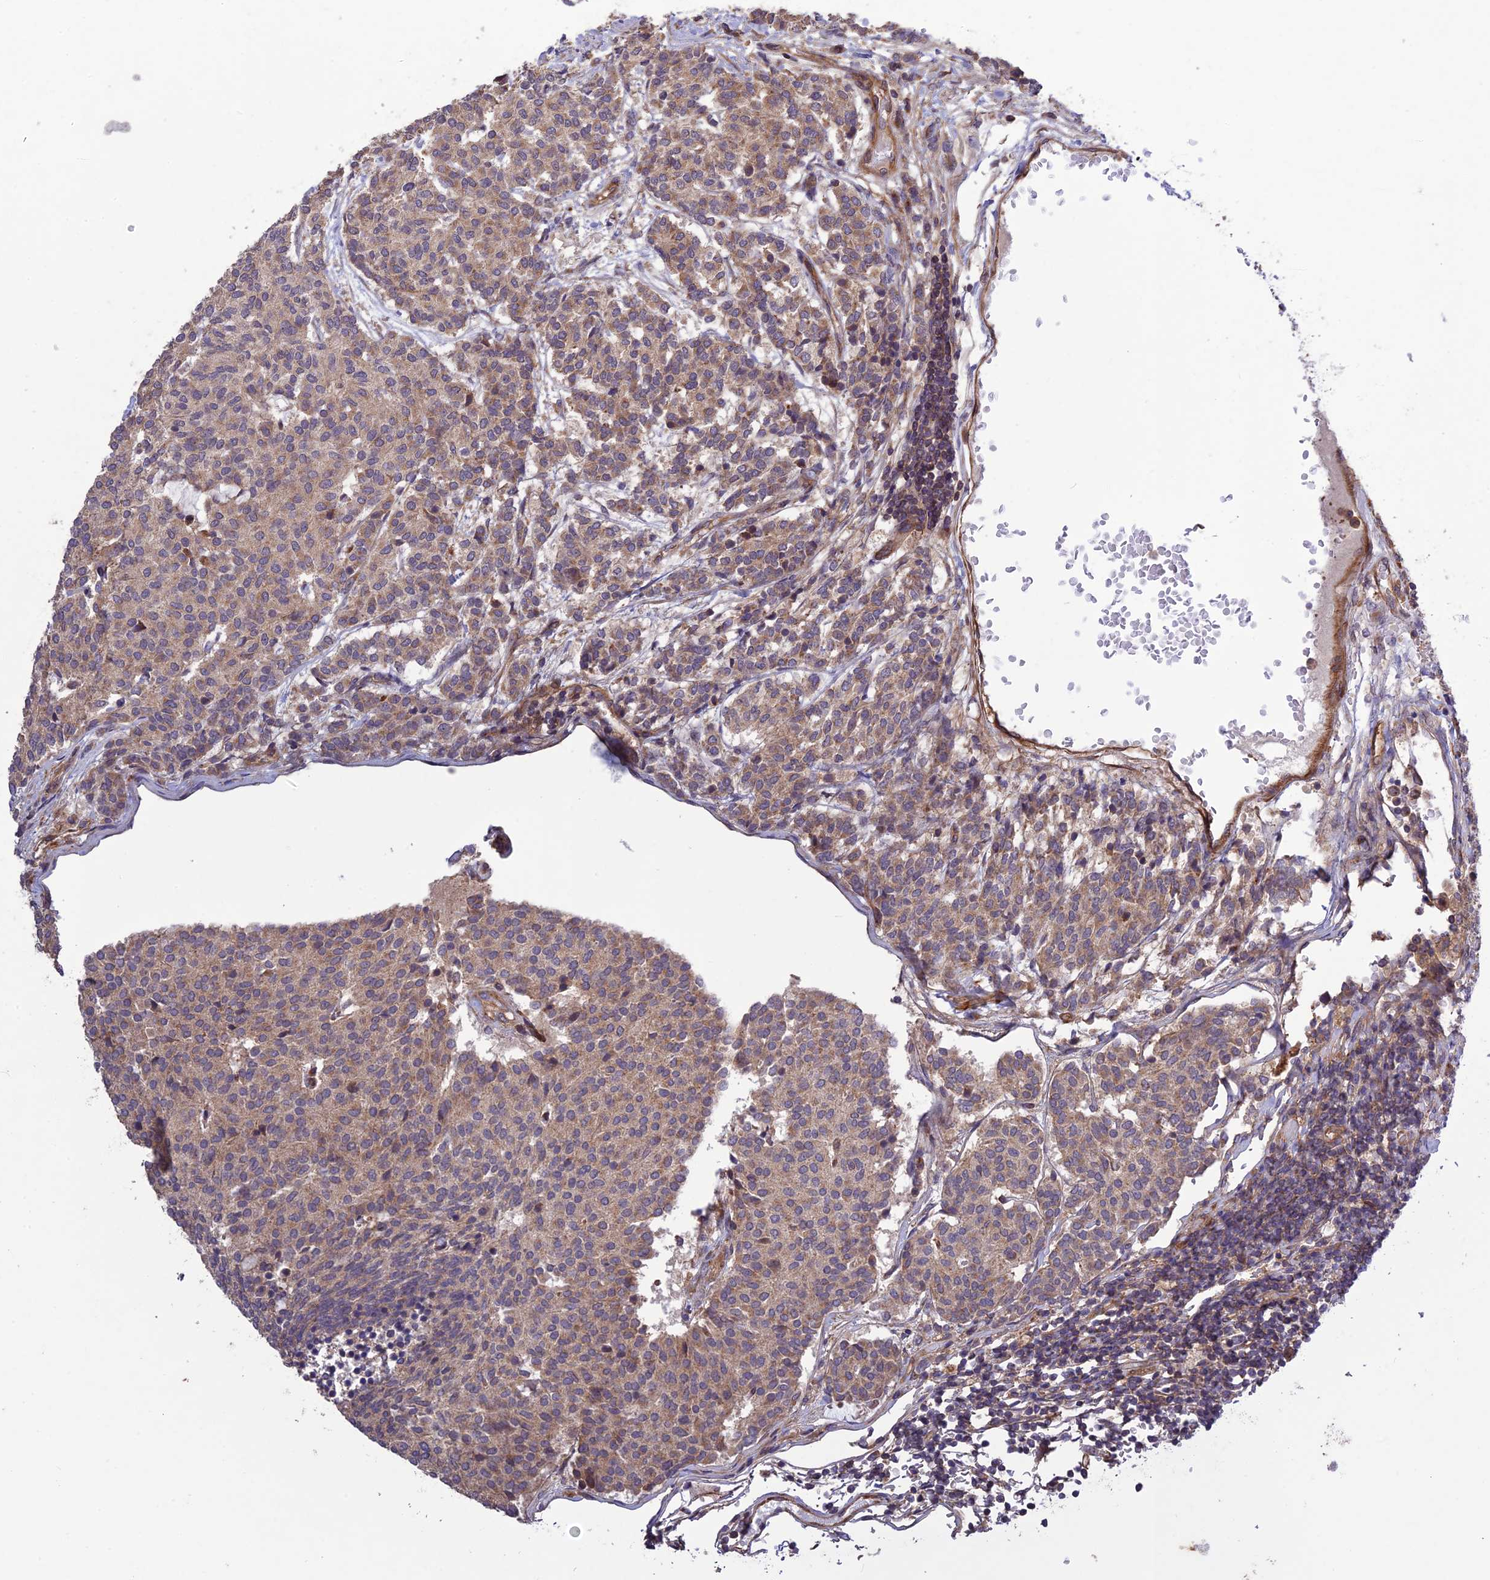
{"staining": {"intensity": "weak", "quantity": ">75%", "location": "cytoplasmic/membranous"}, "tissue": "carcinoid", "cell_type": "Tumor cells", "image_type": "cancer", "snomed": [{"axis": "morphology", "description": "Carcinoid, malignant, NOS"}, {"axis": "topography", "description": "Pancreas"}], "caption": "Carcinoid stained for a protein (brown) reveals weak cytoplasmic/membranous positive staining in approximately >75% of tumor cells.", "gene": "TMEM131L", "patient": {"sex": "female", "age": 54}}